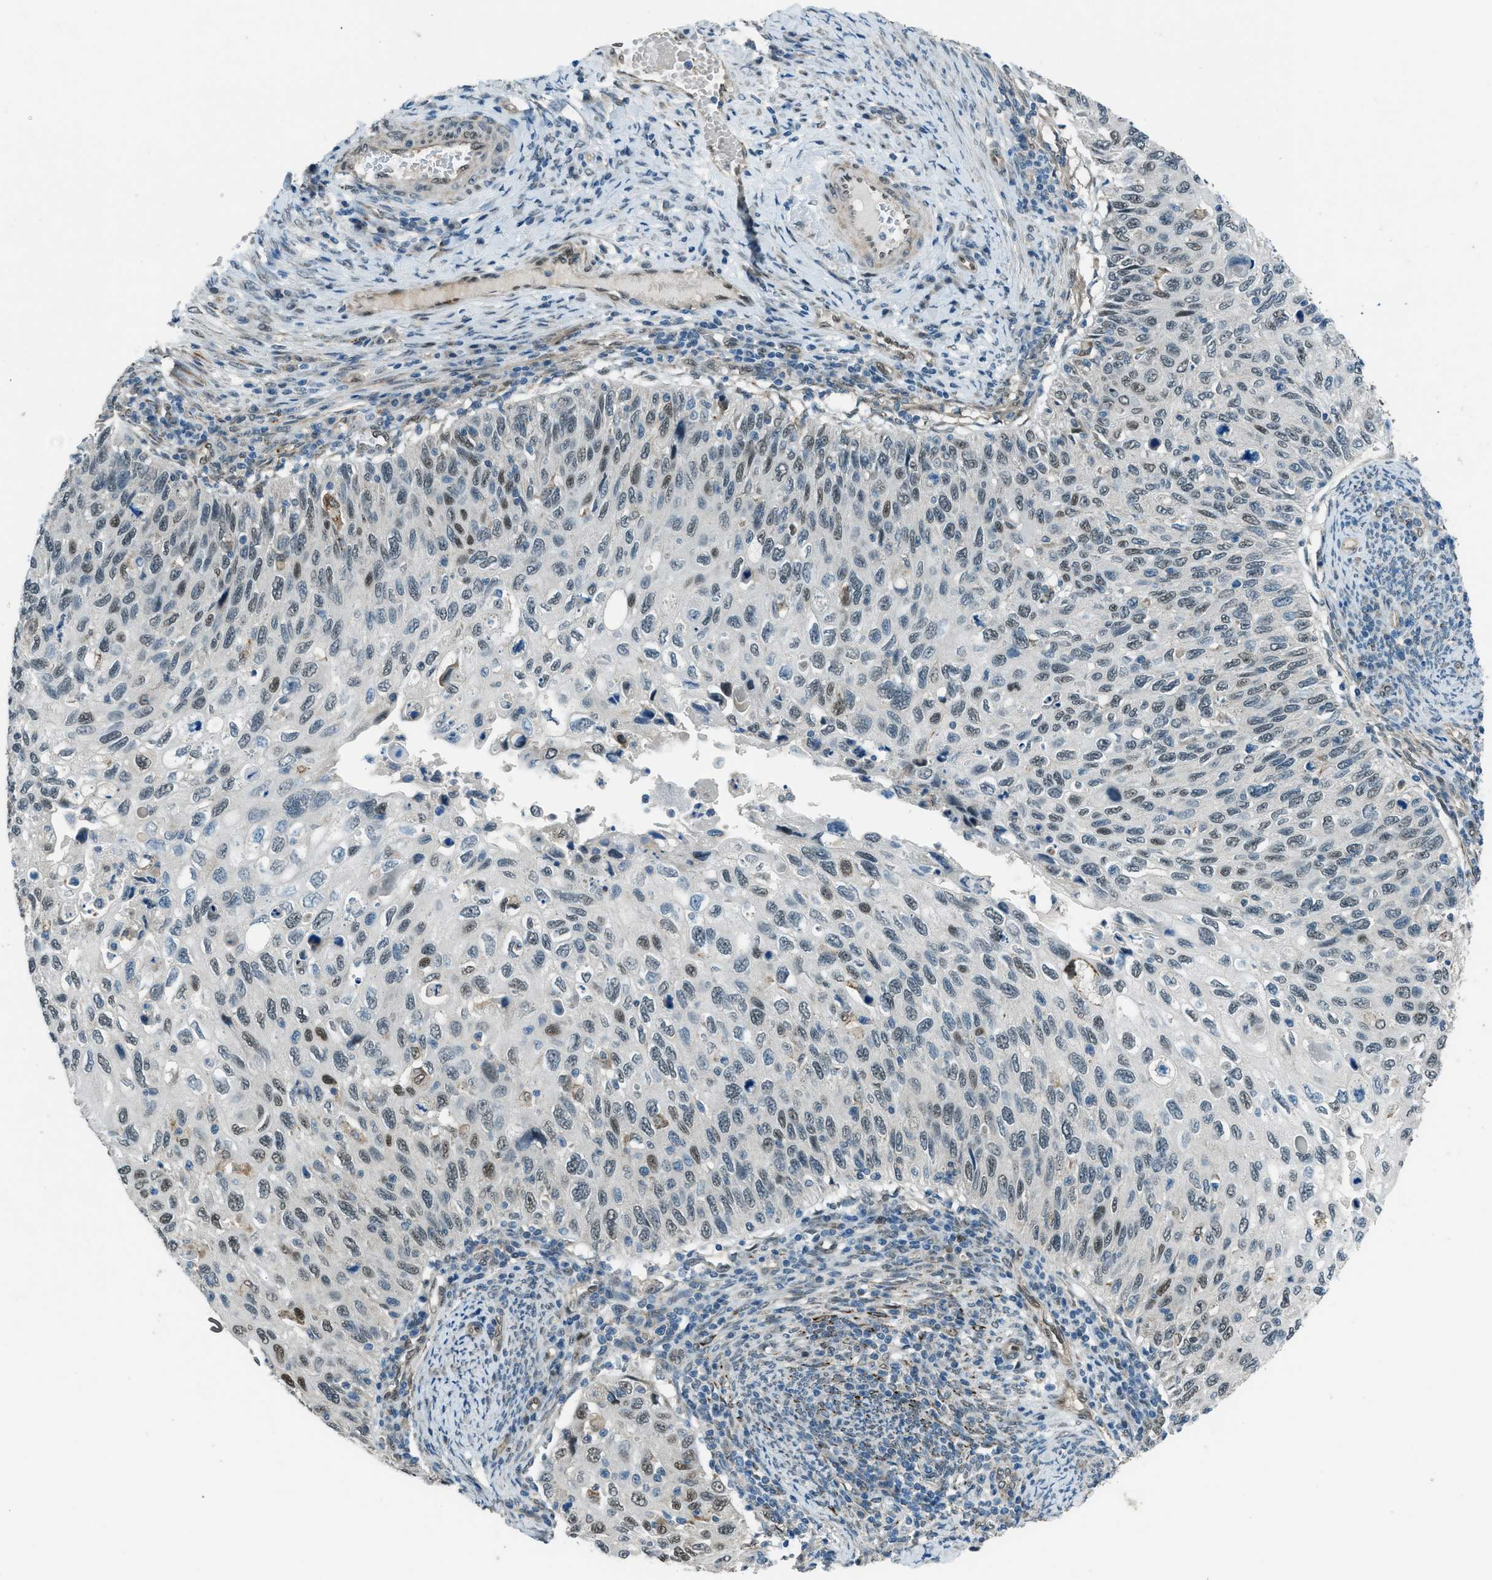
{"staining": {"intensity": "weak", "quantity": "25%-75%", "location": "nuclear"}, "tissue": "cervical cancer", "cell_type": "Tumor cells", "image_type": "cancer", "snomed": [{"axis": "morphology", "description": "Squamous cell carcinoma, NOS"}, {"axis": "topography", "description": "Cervix"}], "caption": "Immunohistochemistry of cervical cancer displays low levels of weak nuclear positivity in about 25%-75% of tumor cells.", "gene": "NPEPL1", "patient": {"sex": "female", "age": 70}}